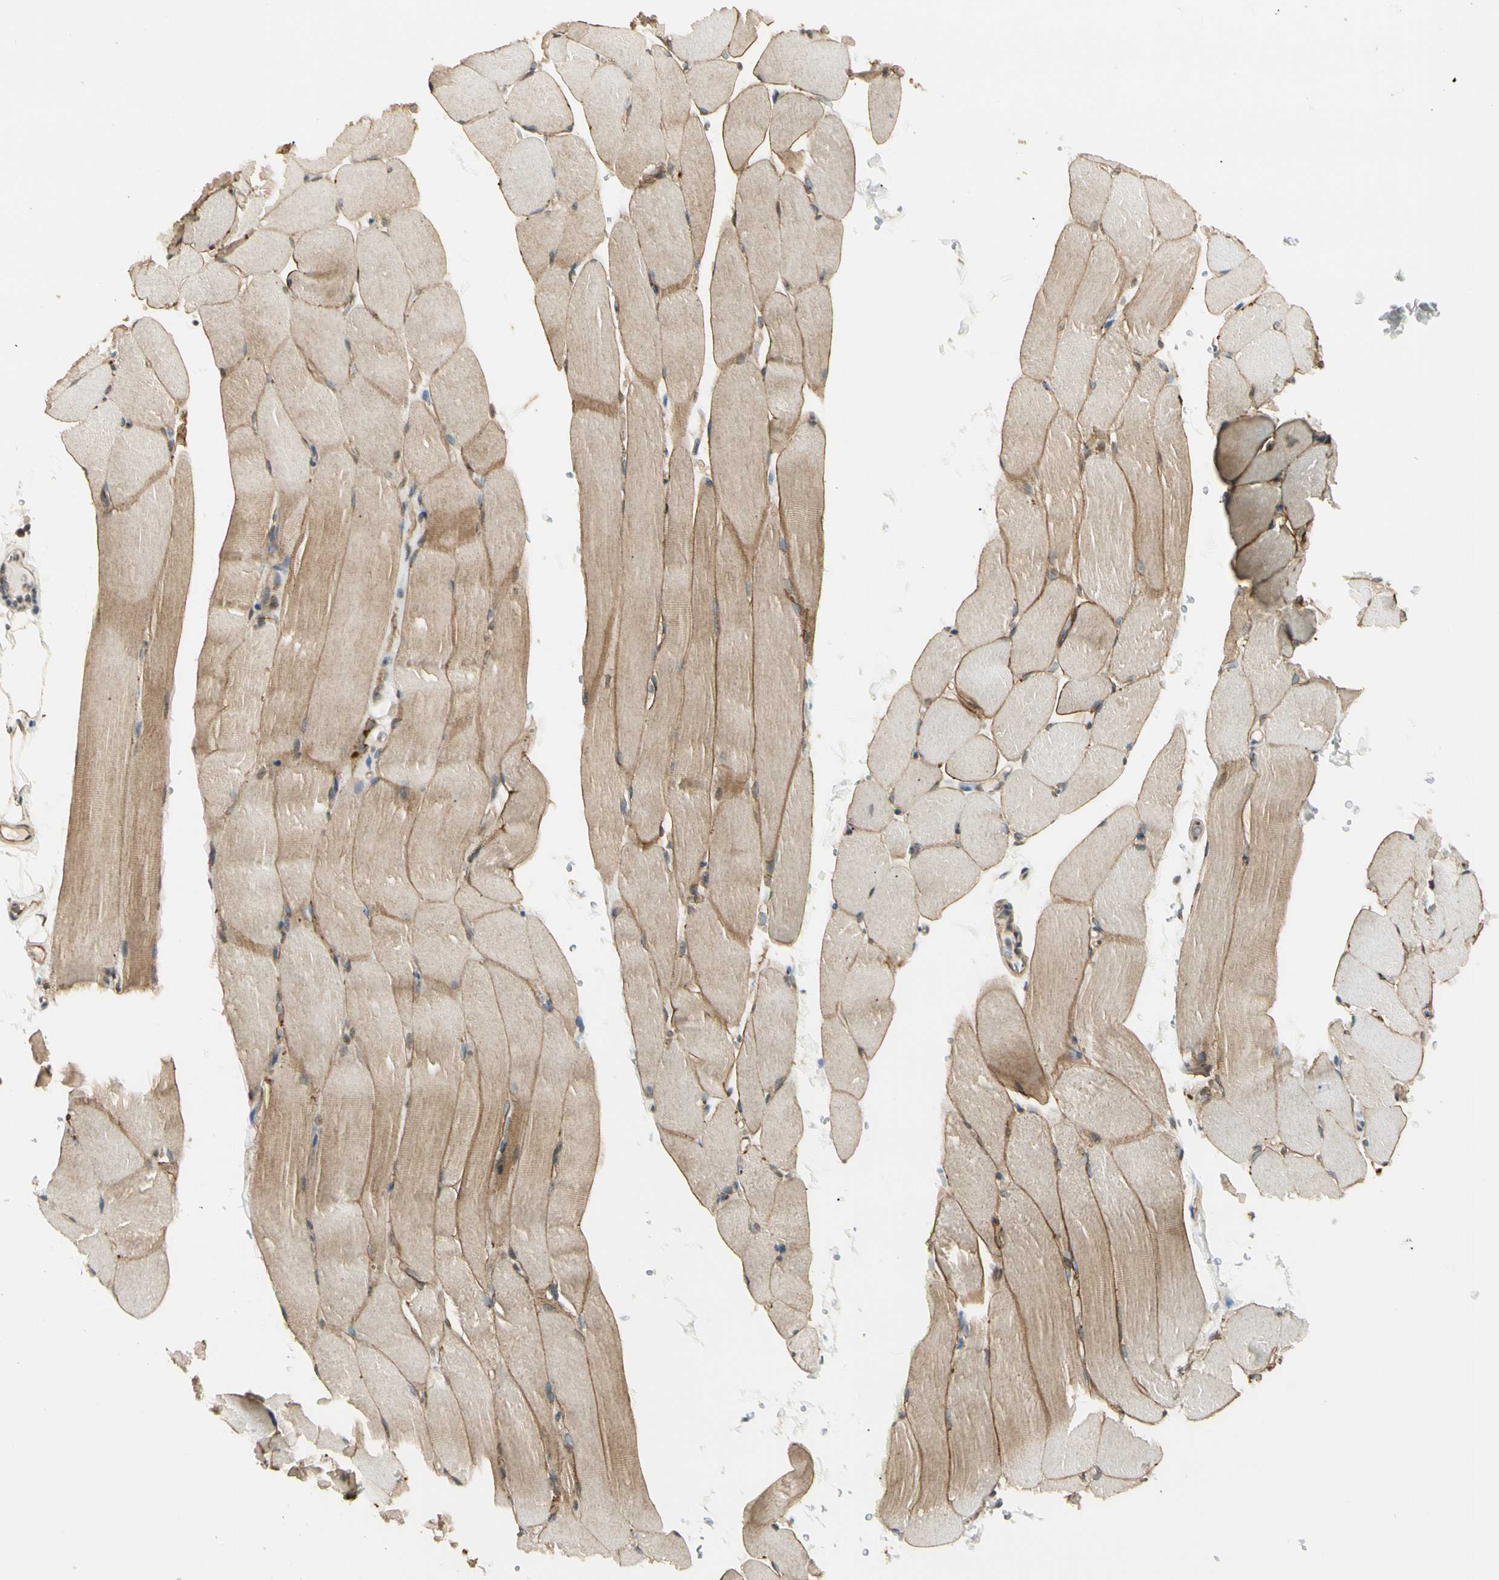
{"staining": {"intensity": "moderate", "quantity": ">75%", "location": "cytoplasmic/membranous"}, "tissue": "skeletal muscle", "cell_type": "Myocytes", "image_type": "normal", "snomed": [{"axis": "morphology", "description": "Normal tissue, NOS"}, {"axis": "topography", "description": "Skeletal muscle"}, {"axis": "topography", "description": "Parathyroid gland"}], "caption": "A medium amount of moderate cytoplasmic/membranous expression is present in approximately >75% of myocytes in normal skeletal muscle. The protein is stained brown, and the nuclei are stained in blue (DAB IHC with brightfield microscopy, high magnification).", "gene": "SGCA", "patient": {"sex": "female", "age": 37}}